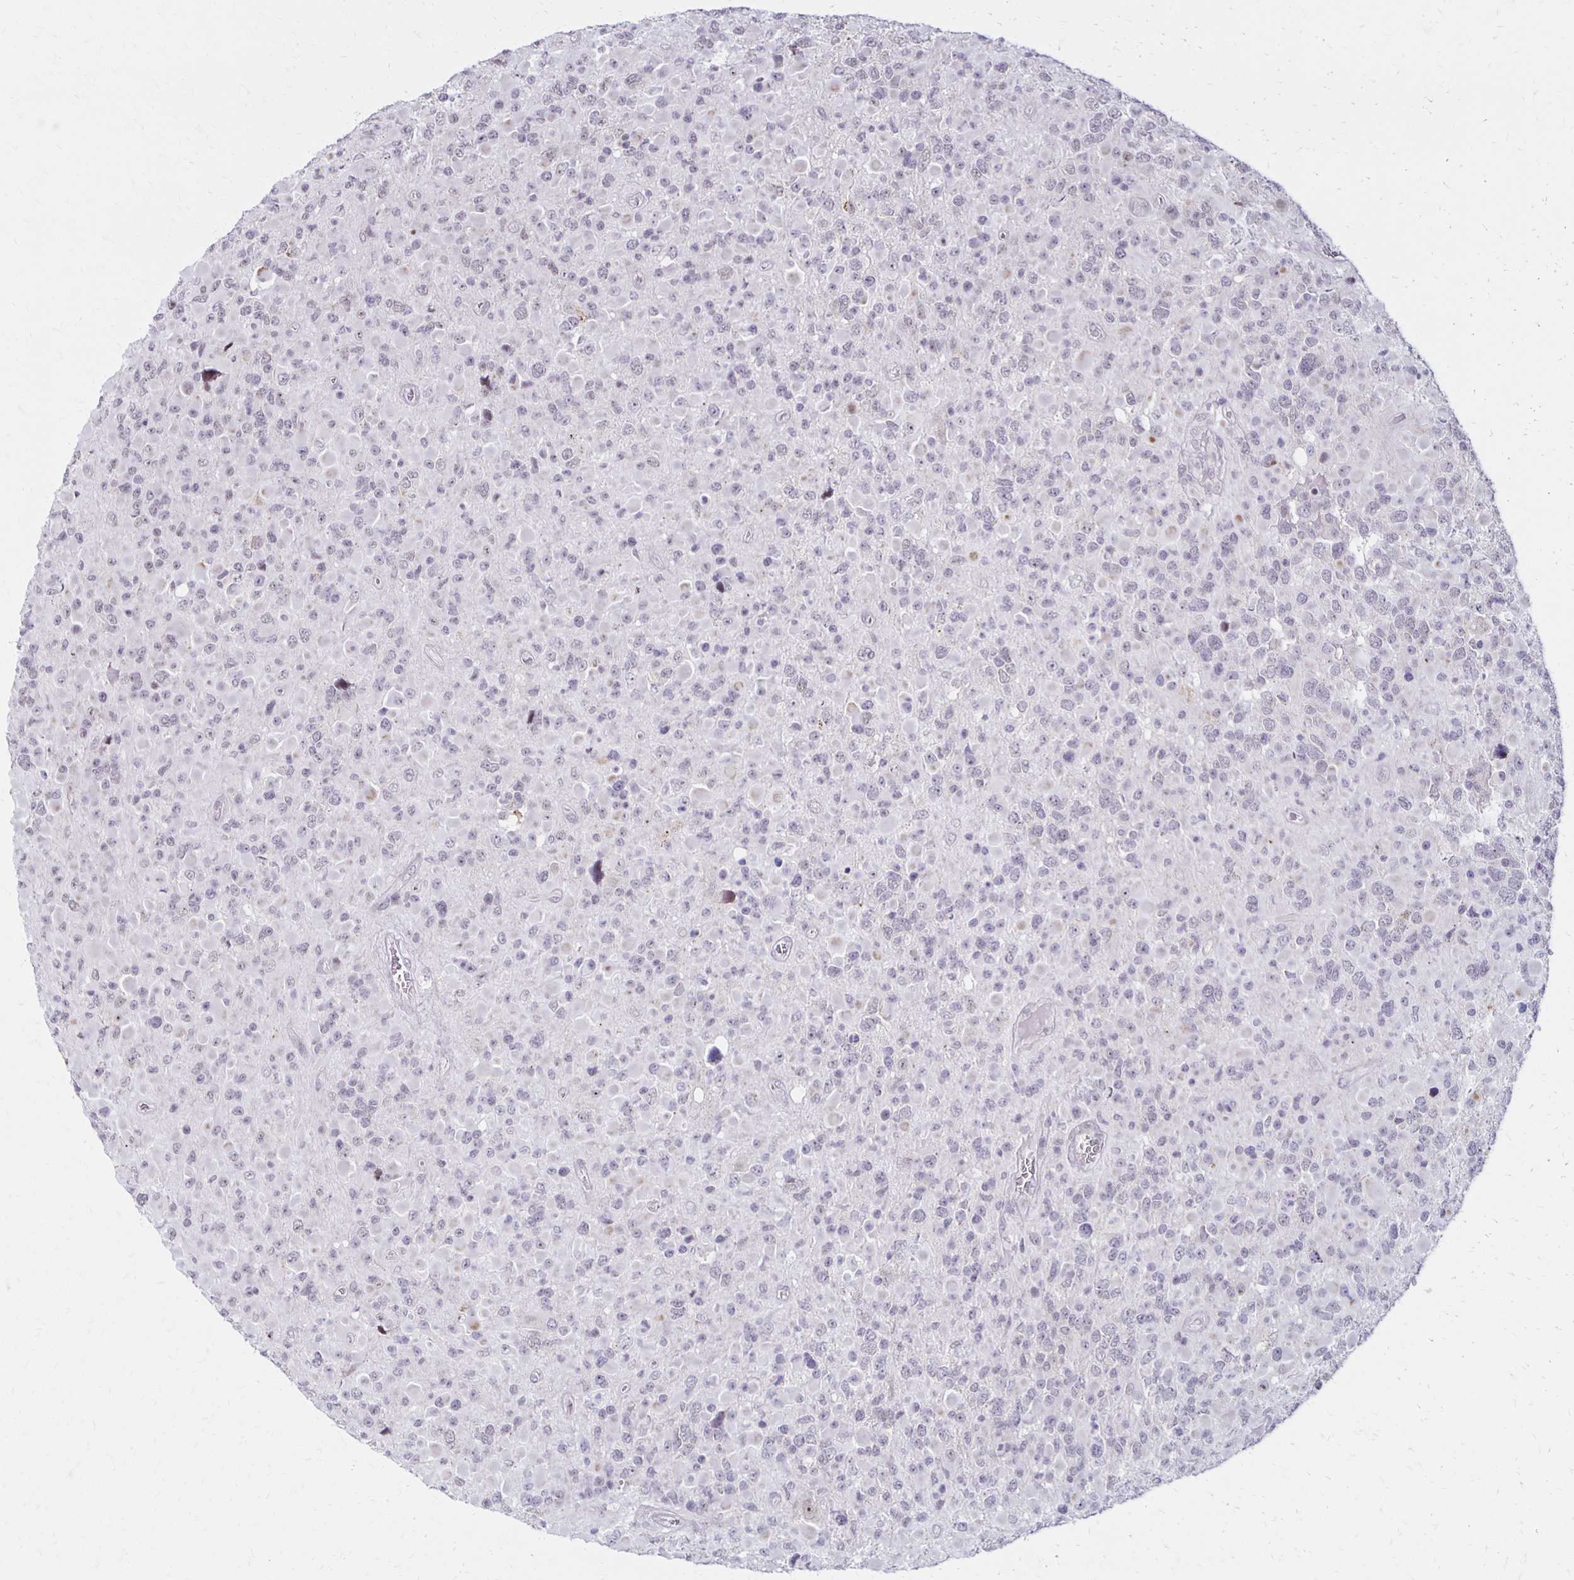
{"staining": {"intensity": "negative", "quantity": "none", "location": "none"}, "tissue": "glioma", "cell_type": "Tumor cells", "image_type": "cancer", "snomed": [{"axis": "morphology", "description": "Glioma, malignant, High grade"}, {"axis": "topography", "description": "Brain"}], "caption": "There is no significant expression in tumor cells of glioma.", "gene": "DAGLA", "patient": {"sex": "female", "age": 40}}